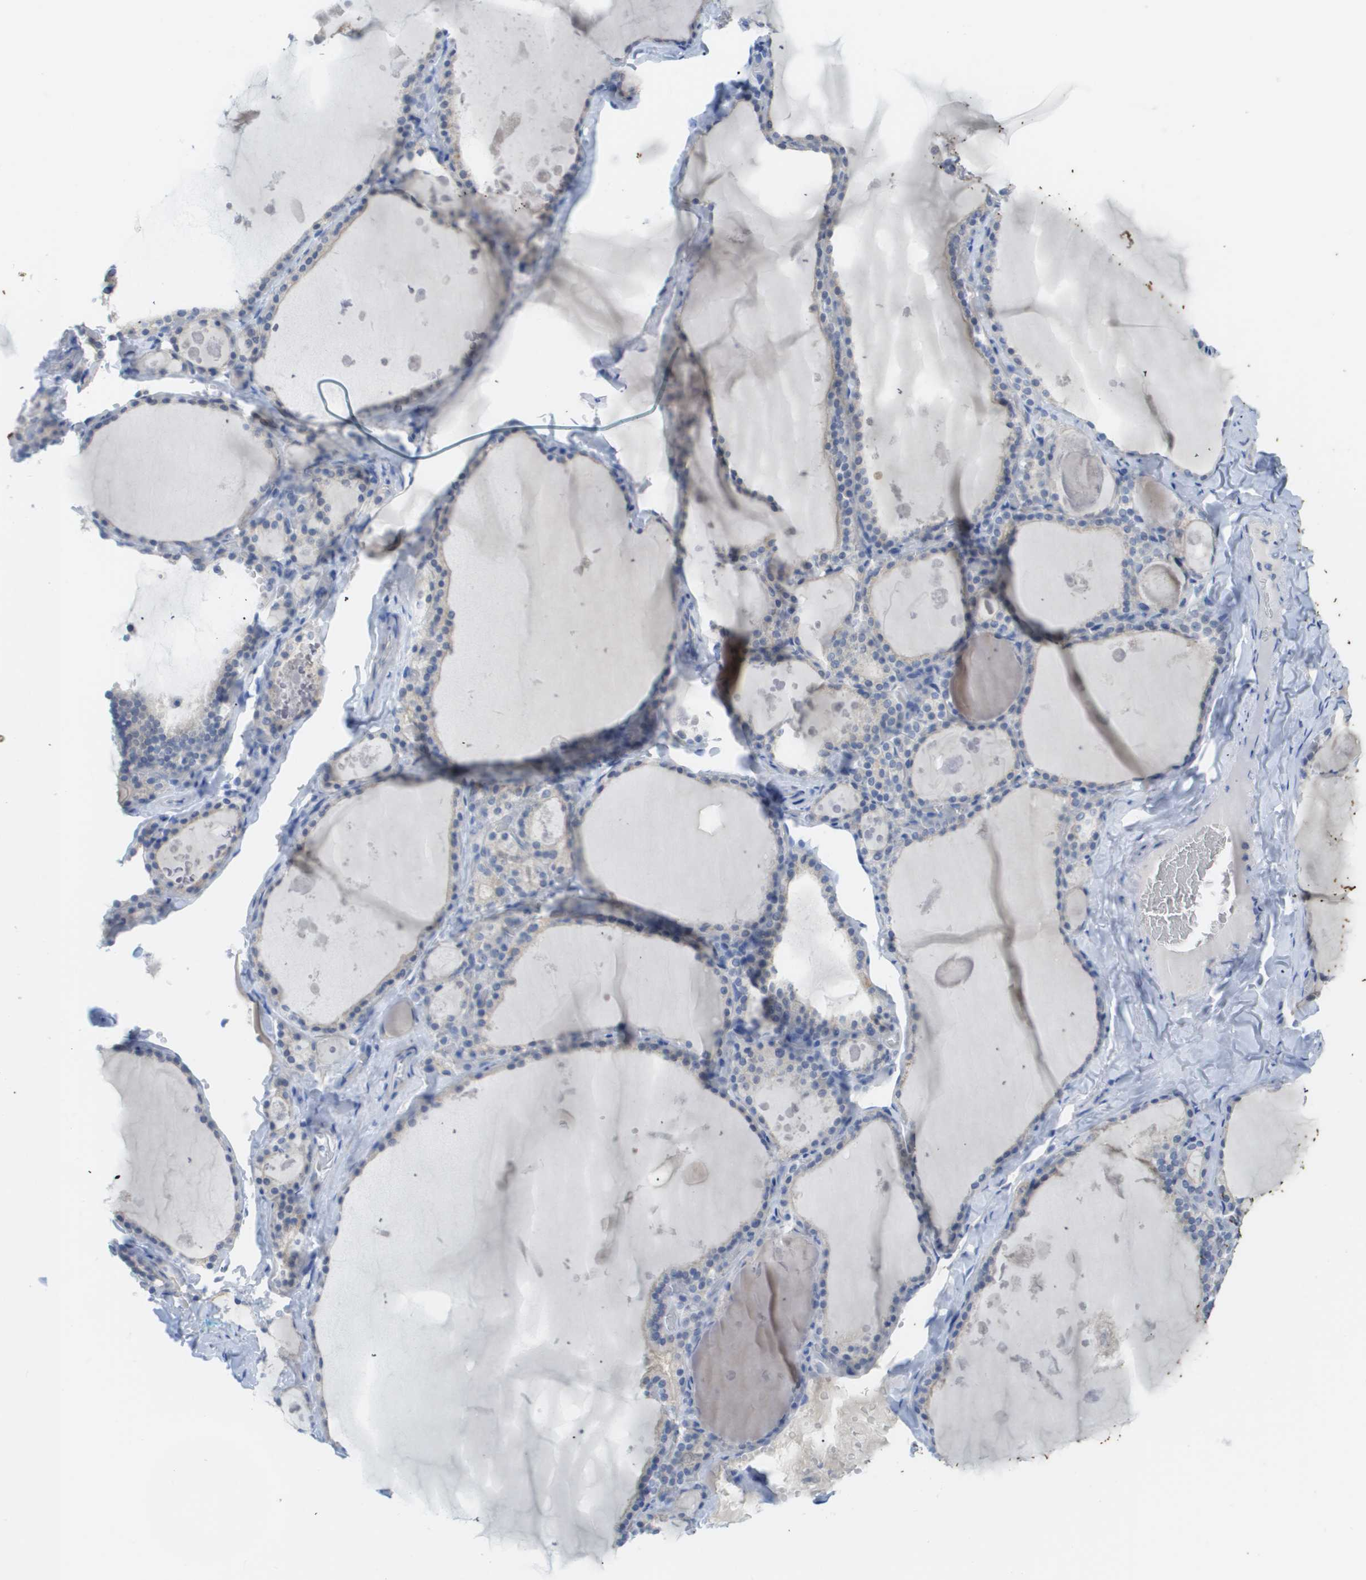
{"staining": {"intensity": "negative", "quantity": "none", "location": "none"}, "tissue": "thyroid gland", "cell_type": "Glandular cells", "image_type": "normal", "snomed": [{"axis": "morphology", "description": "Normal tissue, NOS"}, {"axis": "topography", "description": "Thyroid gland"}], "caption": "An image of thyroid gland stained for a protein displays no brown staining in glandular cells.", "gene": "MYL3", "patient": {"sex": "male", "age": 56}}